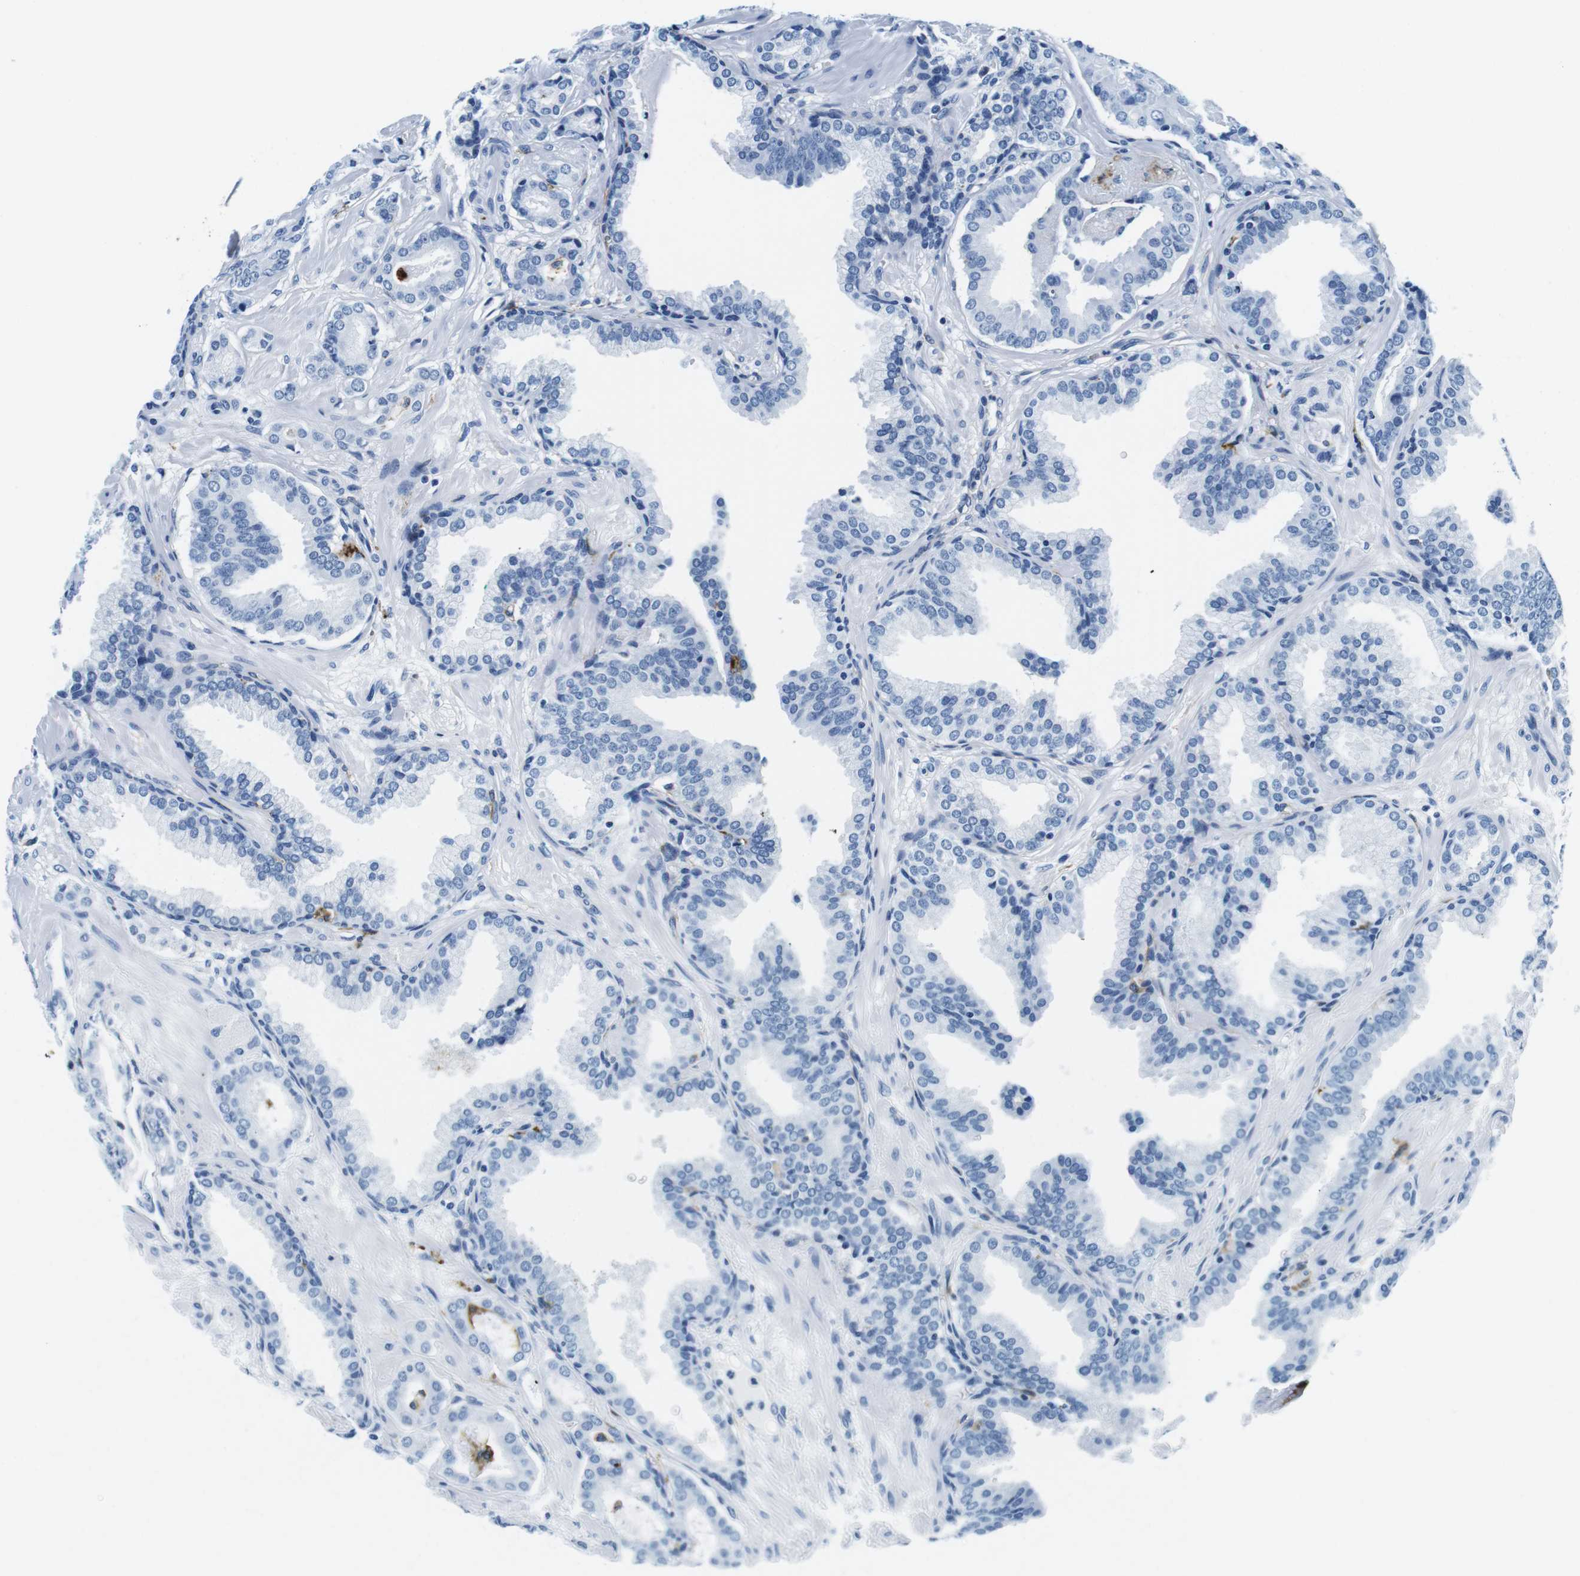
{"staining": {"intensity": "negative", "quantity": "none", "location": "none"}, "tissue": "prostate cancer", "cell_type": "Tumor cells", "image_type": "cancer", "snomed": [{"axis": "morphology", "description": "Adenocarcinoma, Low grade"}, {"axis": "topography", "description": "Prostate"}], "caption": "Tumor cells are negative for protein expression in human prostate cancer (low-grade adenocarcinoma).", "gene": "HLA-DRB1", "patient": {"sex": "male", "age": 53}}